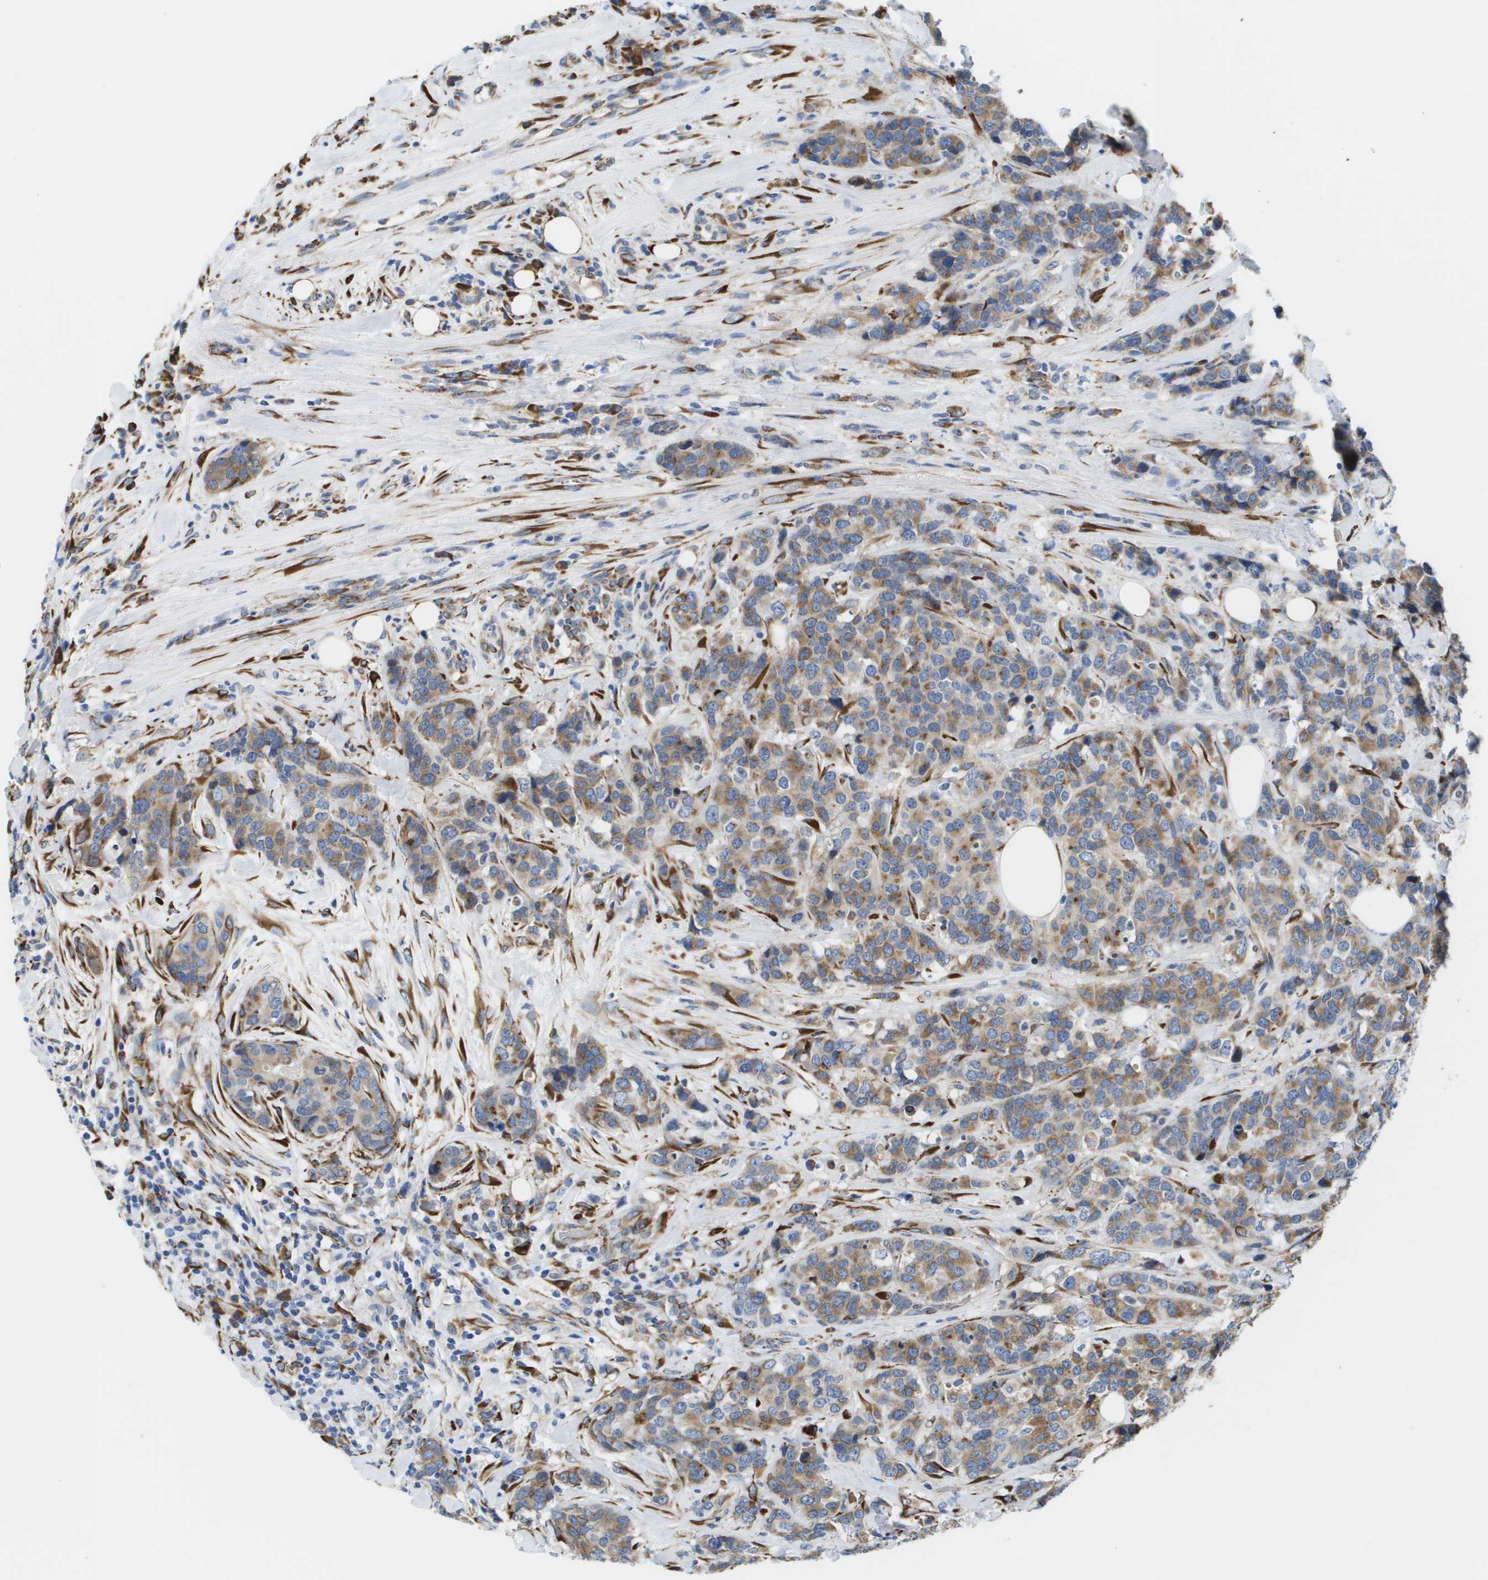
{"staining": {"intensity": "moderate", "quantity": ">75%", "location": "cytoplasmic/membranous"}, "tissue": "breast cancer", "cell_type": "Tumor cells", "image_type": "cancer", "snomed": [{"axis": "morphology", "description": "Lobular carcinoma"}, {"axis": "topography", "description": "Breast"}], "caption": "Breast cancer stained with immunohistochemistry (IHC) exhibits moderate cytoplasmic/membranous positivity in approximately >75% of tumor cells.", "gene": "ST3GAL2", "patient": {"sex": "female", "age": 59}}